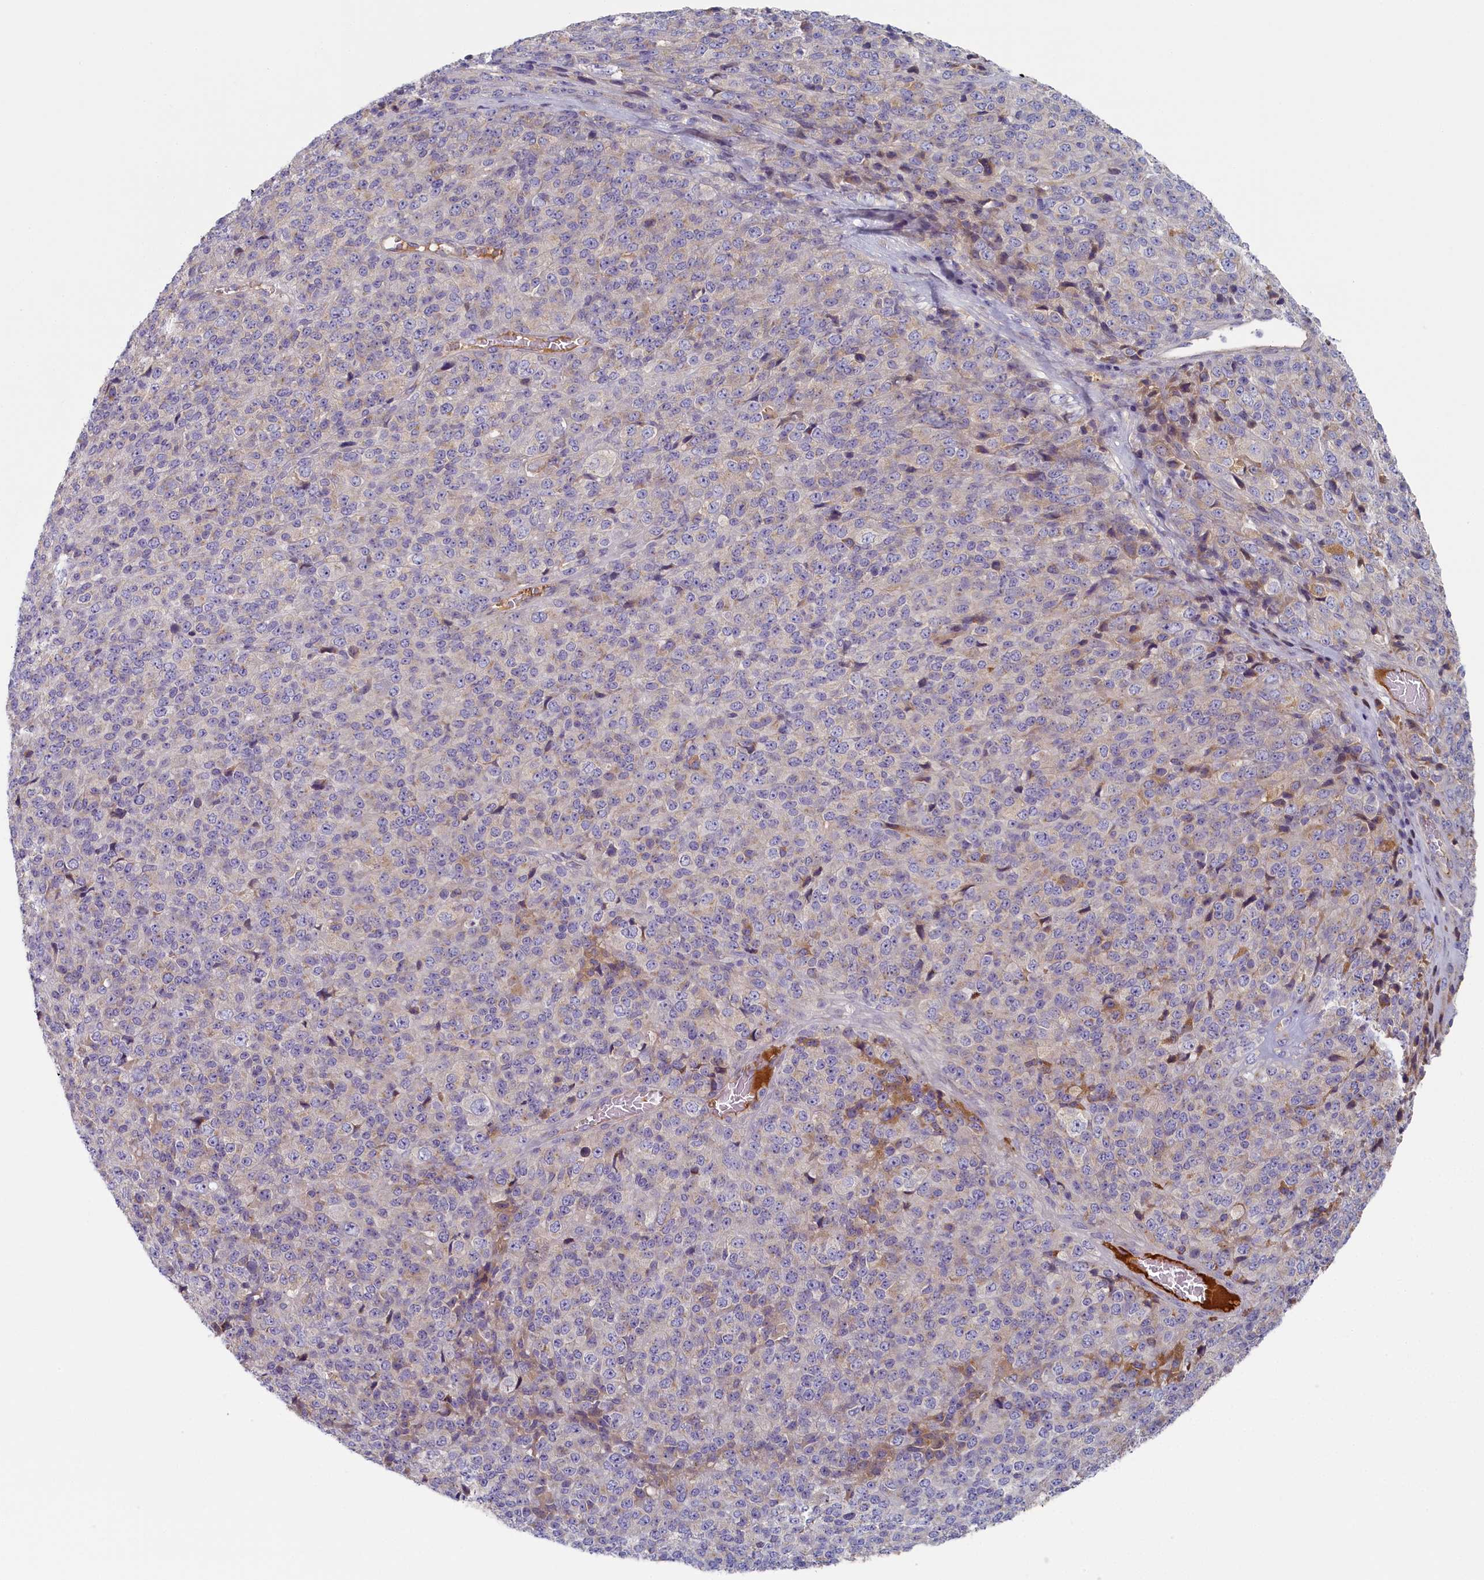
{"staining": {"intensity": "negative", "quantity": "none", "location": "none"}, "tissue": "melanoma", "cell_type": "Tumor cells", "image_type": "cancer", "snomed": [{"axis": "morphology", "description": "Malignant melanoma, Metastatic site"}, {"axis": "topography", "description": "Brain"}], "caption": "High power microscopy photomicrograph of an immunohistochemistry (IHC) image of malignant melanoma (metastatic site), revealing no significant positivity in tumor cells. (DAB immunohistochemistry (IHC), high magnification).", "gene": "STX16", "patient": {"sex": "female", "age": 56}}